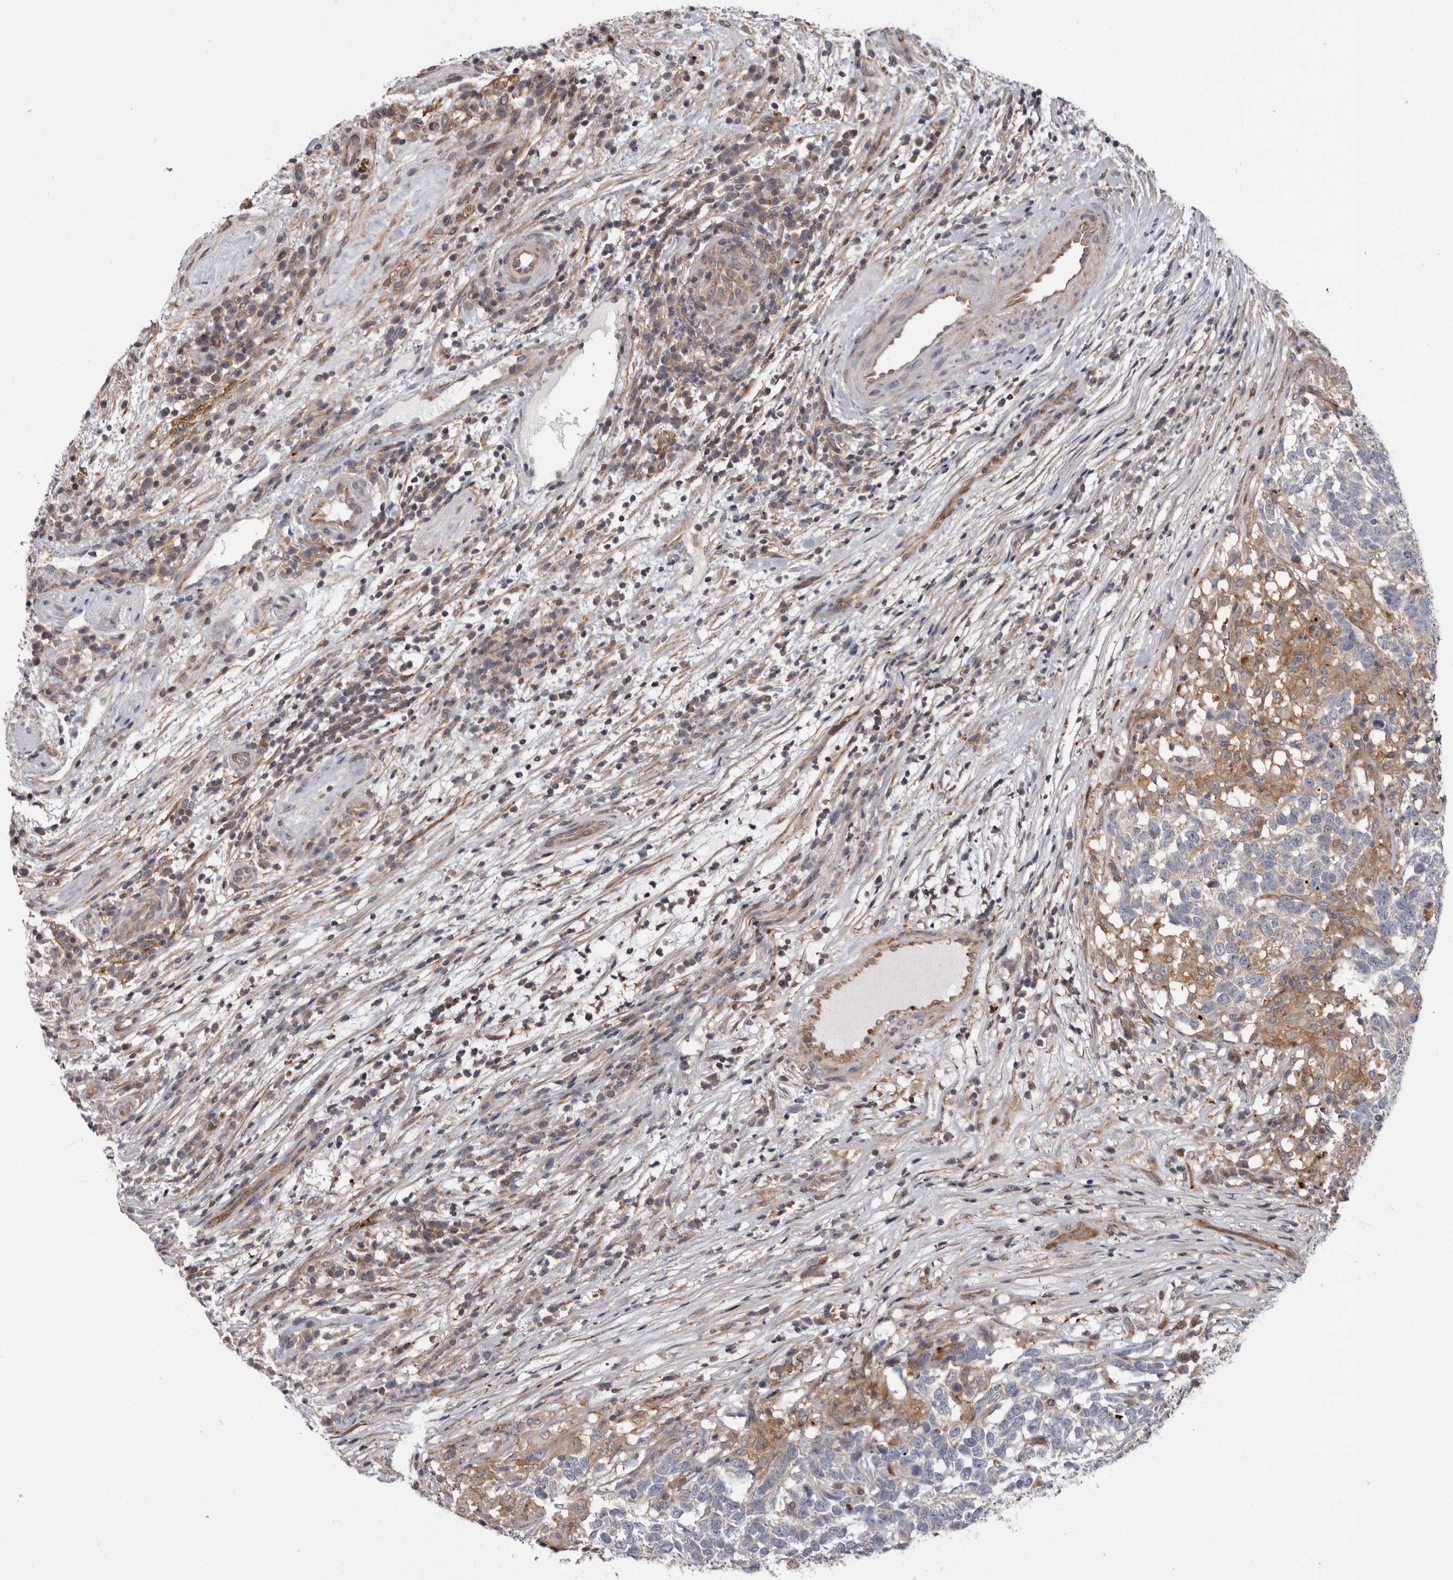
{"staining": {"intensity": "negative", "quantity": "none", "location": "none"}, "tissue": "testis cancer", "cell_type": "Tumor cells", "image_type": "cancer", "snomed": [{"axis": "morphology", "description": "Carcinoma, Embryonal, NOS"}, {"axis": "topography", "description": "Testis"}], "caption": "Immunohistochemistry (IHC) micrograph of human testis cancer stained for a protein (brown), which demonstrates no staining in tumor cells.", "gene": "FGFR4", "patient": {"sex": "male", "age": 26}}